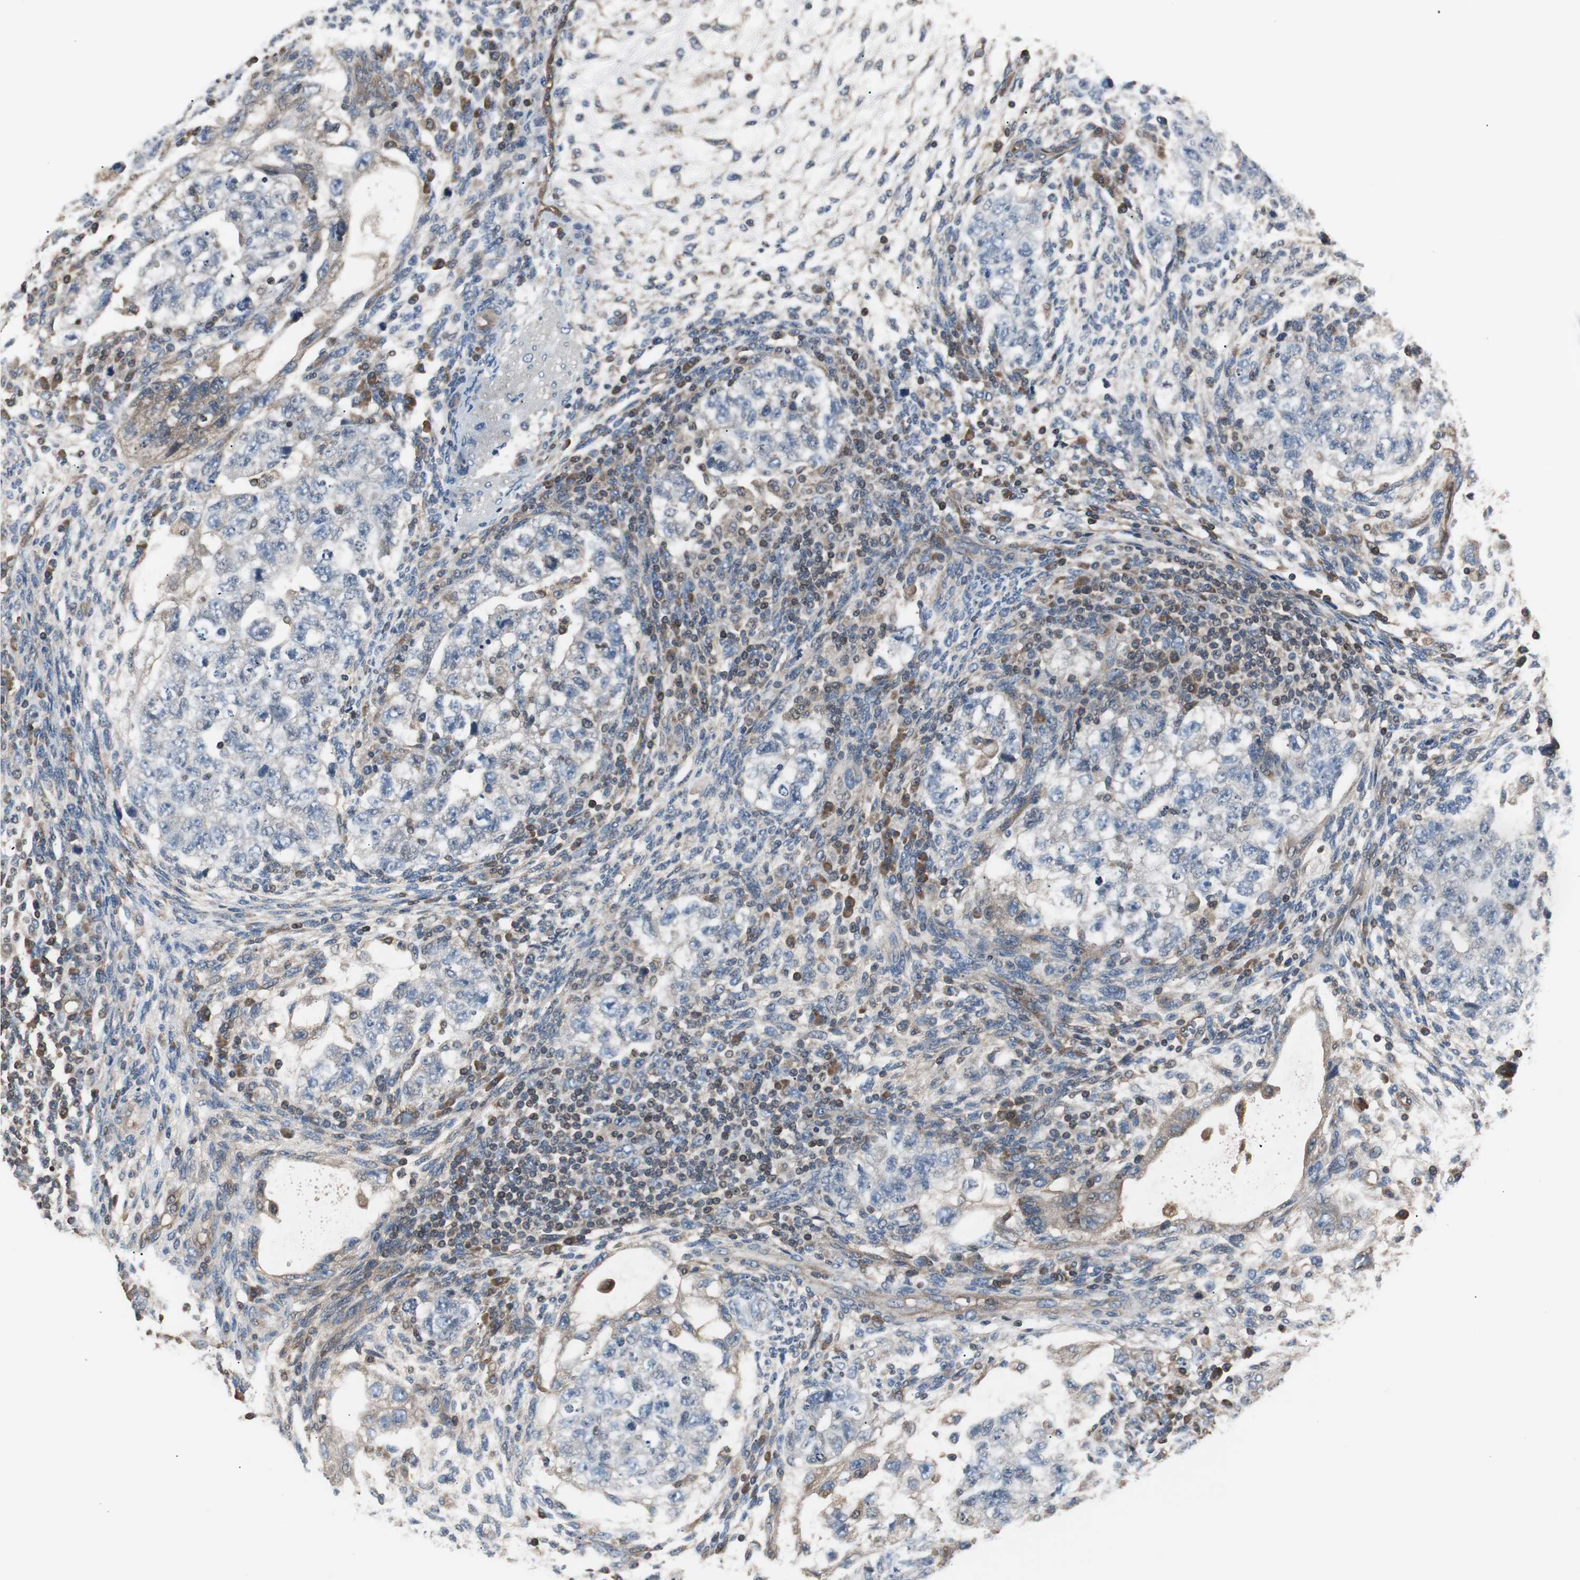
{"staining": {"intensity": "weak", "quantity": "<25%", "location": "cytoplasmic/membranous"}, "tissue": "testis cancer", "cell_type": "Tumor cells", "image_type": "cancer", "snomed": [{"axis": "morphology", "description": "Normal tissue, NOS"}, {"axis": "morphology", "description": "Carcinoma, Embryonal, NOS"}, {"axis": "topography", "description": "Testis"}], "caption": "IHC image of neoplastic tissue: human embryonal carcinoma (testis) stained with DAB exhibits no significant protein staining in tumor cells. Brightfield microscopy of IHC stained with DAB (3,3'-diaminobenzidine) (brown) and hematoxylin (blue), captured at high magnification.", "gene": "CAPNS1", "patient": {"sex": "male", "age": 36}}